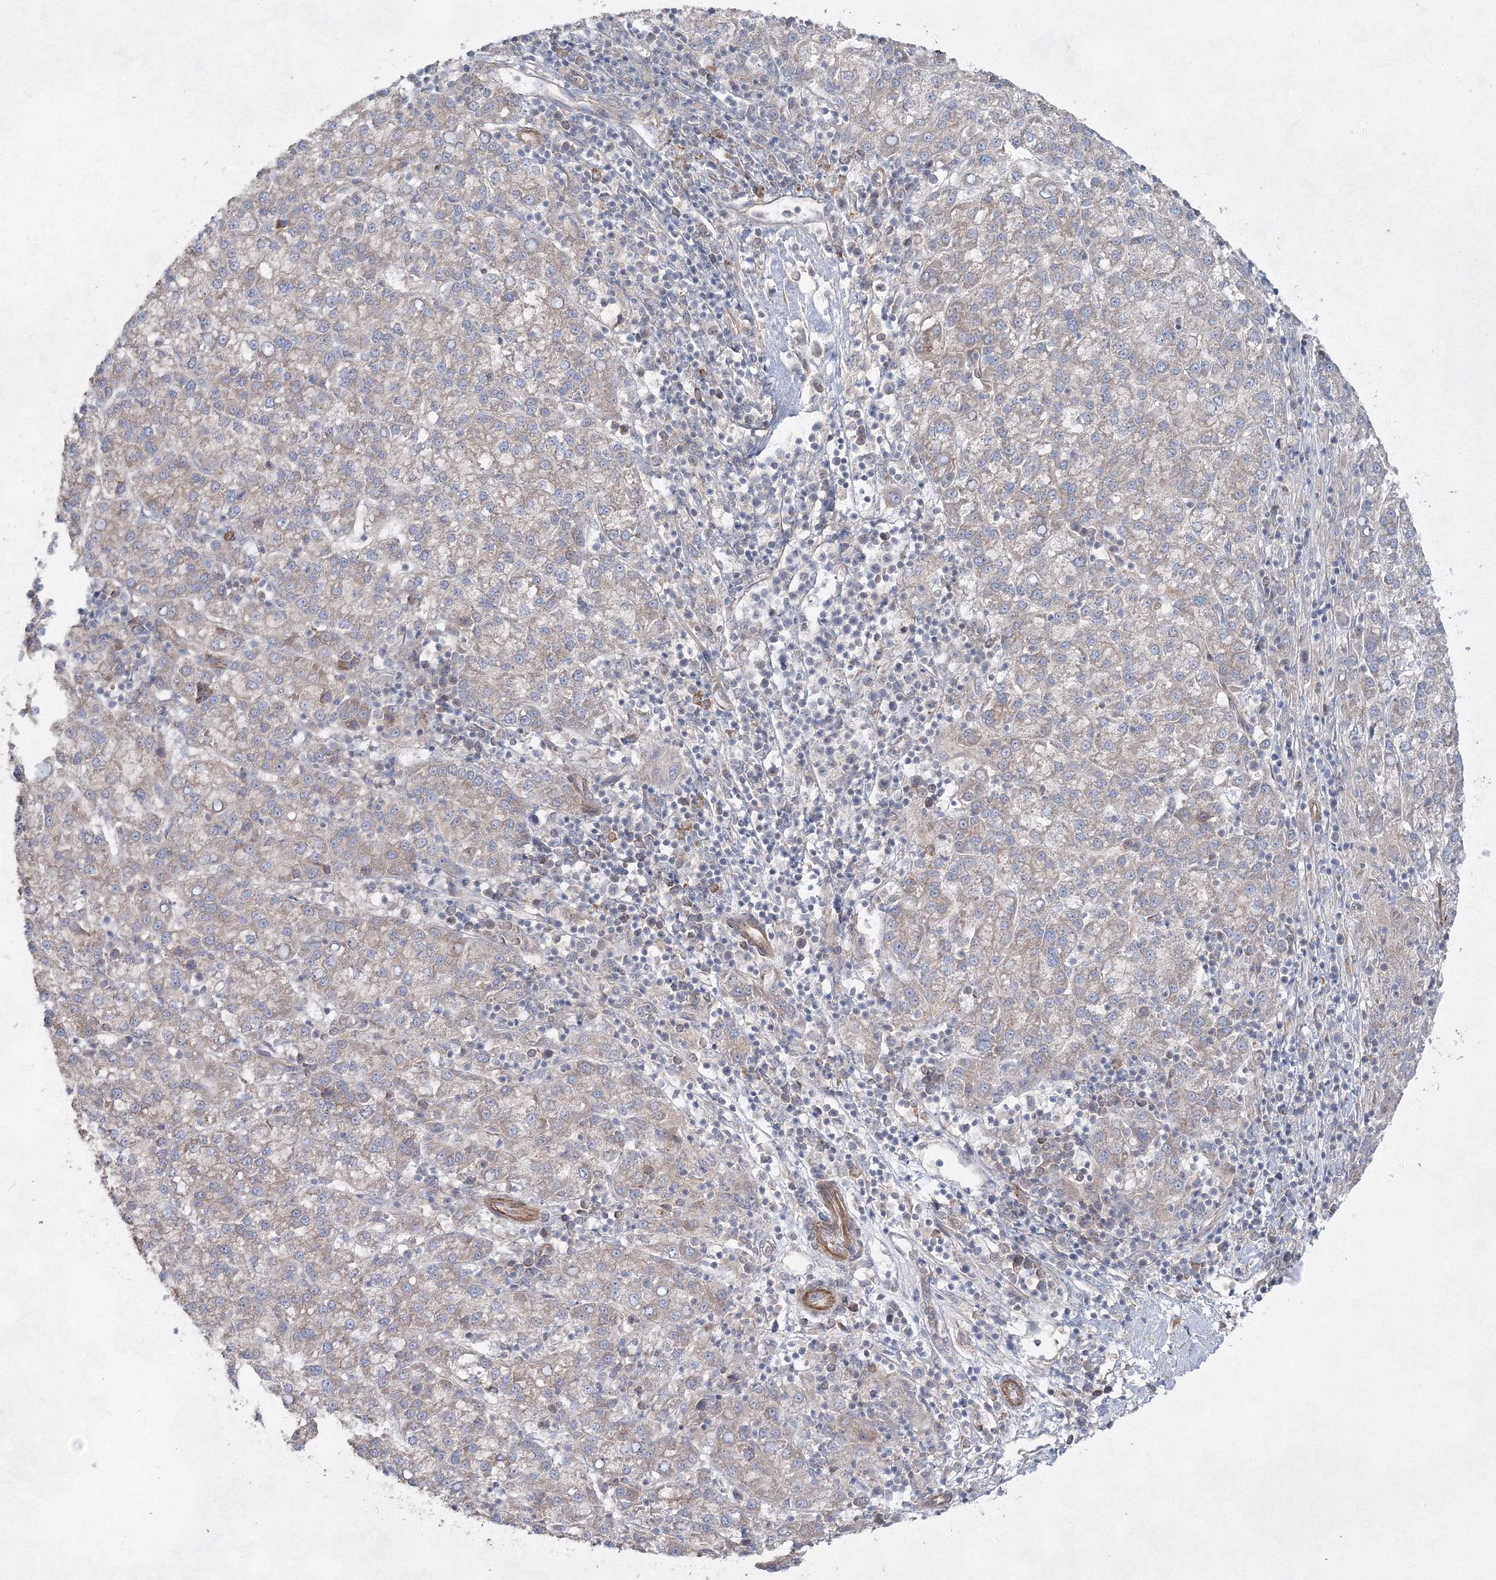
{"staining": {"intensity": "weak", "quantity": "<25%", "location": "cytoplasmic/membranous"}, "tissue": "liver cancer", "cell_type": "Tumor cells", "image_type": "cancer", "snomed": [{"axis": "morphology", "description": "Carcinoma, Hepatocellular, NOS"}, {"axis": "topography", "description": "Liver"}], "caption": "This is an IHC histopathology image of liver cancer (hepatocellular carcinoma). There is no staining in tumor cells.", "gene": "EXOC6", "patient": {"sex": "female", "age": 58}}